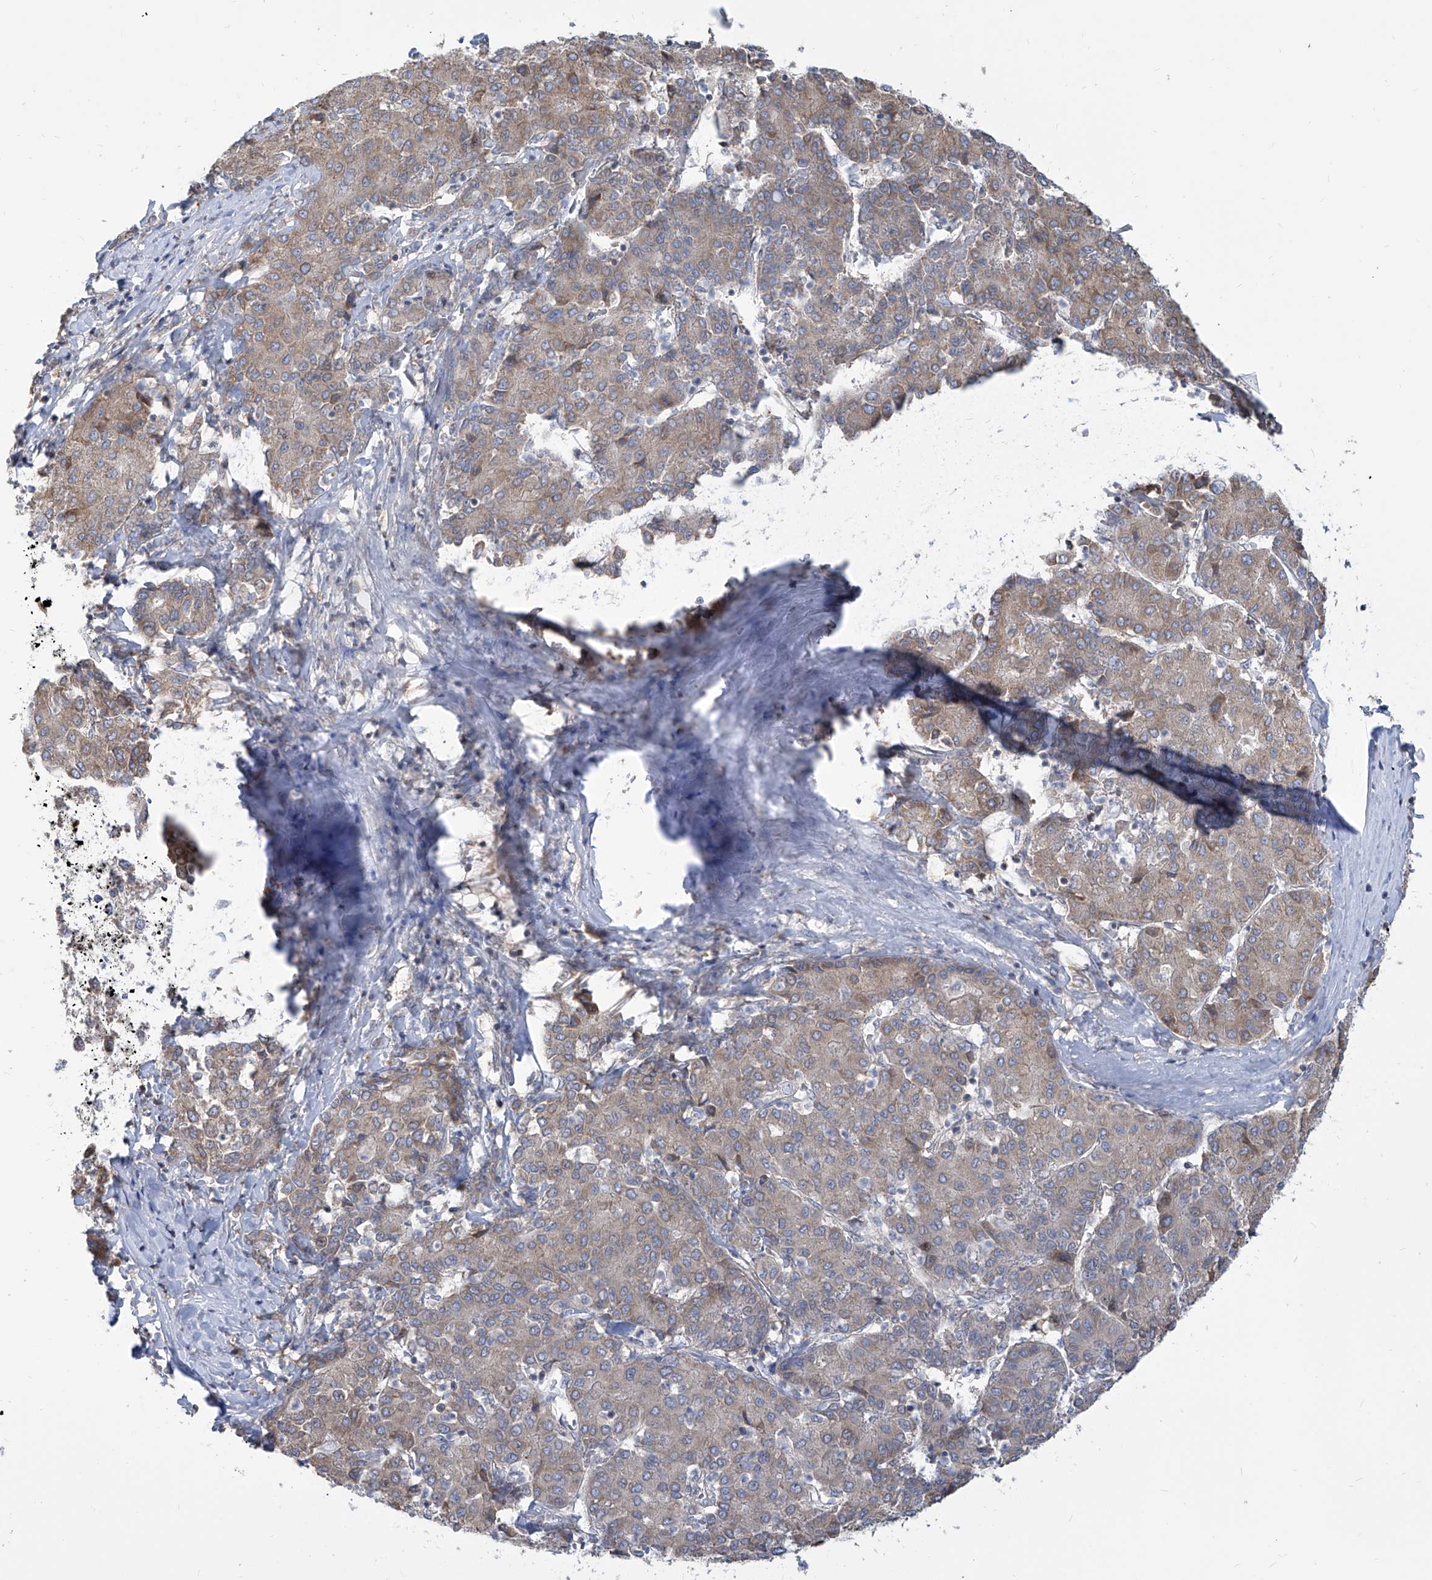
{"staining": {"intensity": "weak", "quantity": "25%-75%", "location": "cytoplasmic/membranous"}, "tissue": "liver cancer", "cell_type": "Tumor cells", "image_type": "cancer", "snomed": [{"axis": "morphology", "description": "Carcinoma, Hepatocellular, NOS"}, {"axis": "topography", "description": "Liver"}], "caption": "IHC of human liver hepatocellular carcinoma exhibits low levels of weak cytoplasmic/membranous positivity in about 25%-75% of tumor cells.", "gene": "FAM83B", "patient": {"sex": "male", "age": 65}}